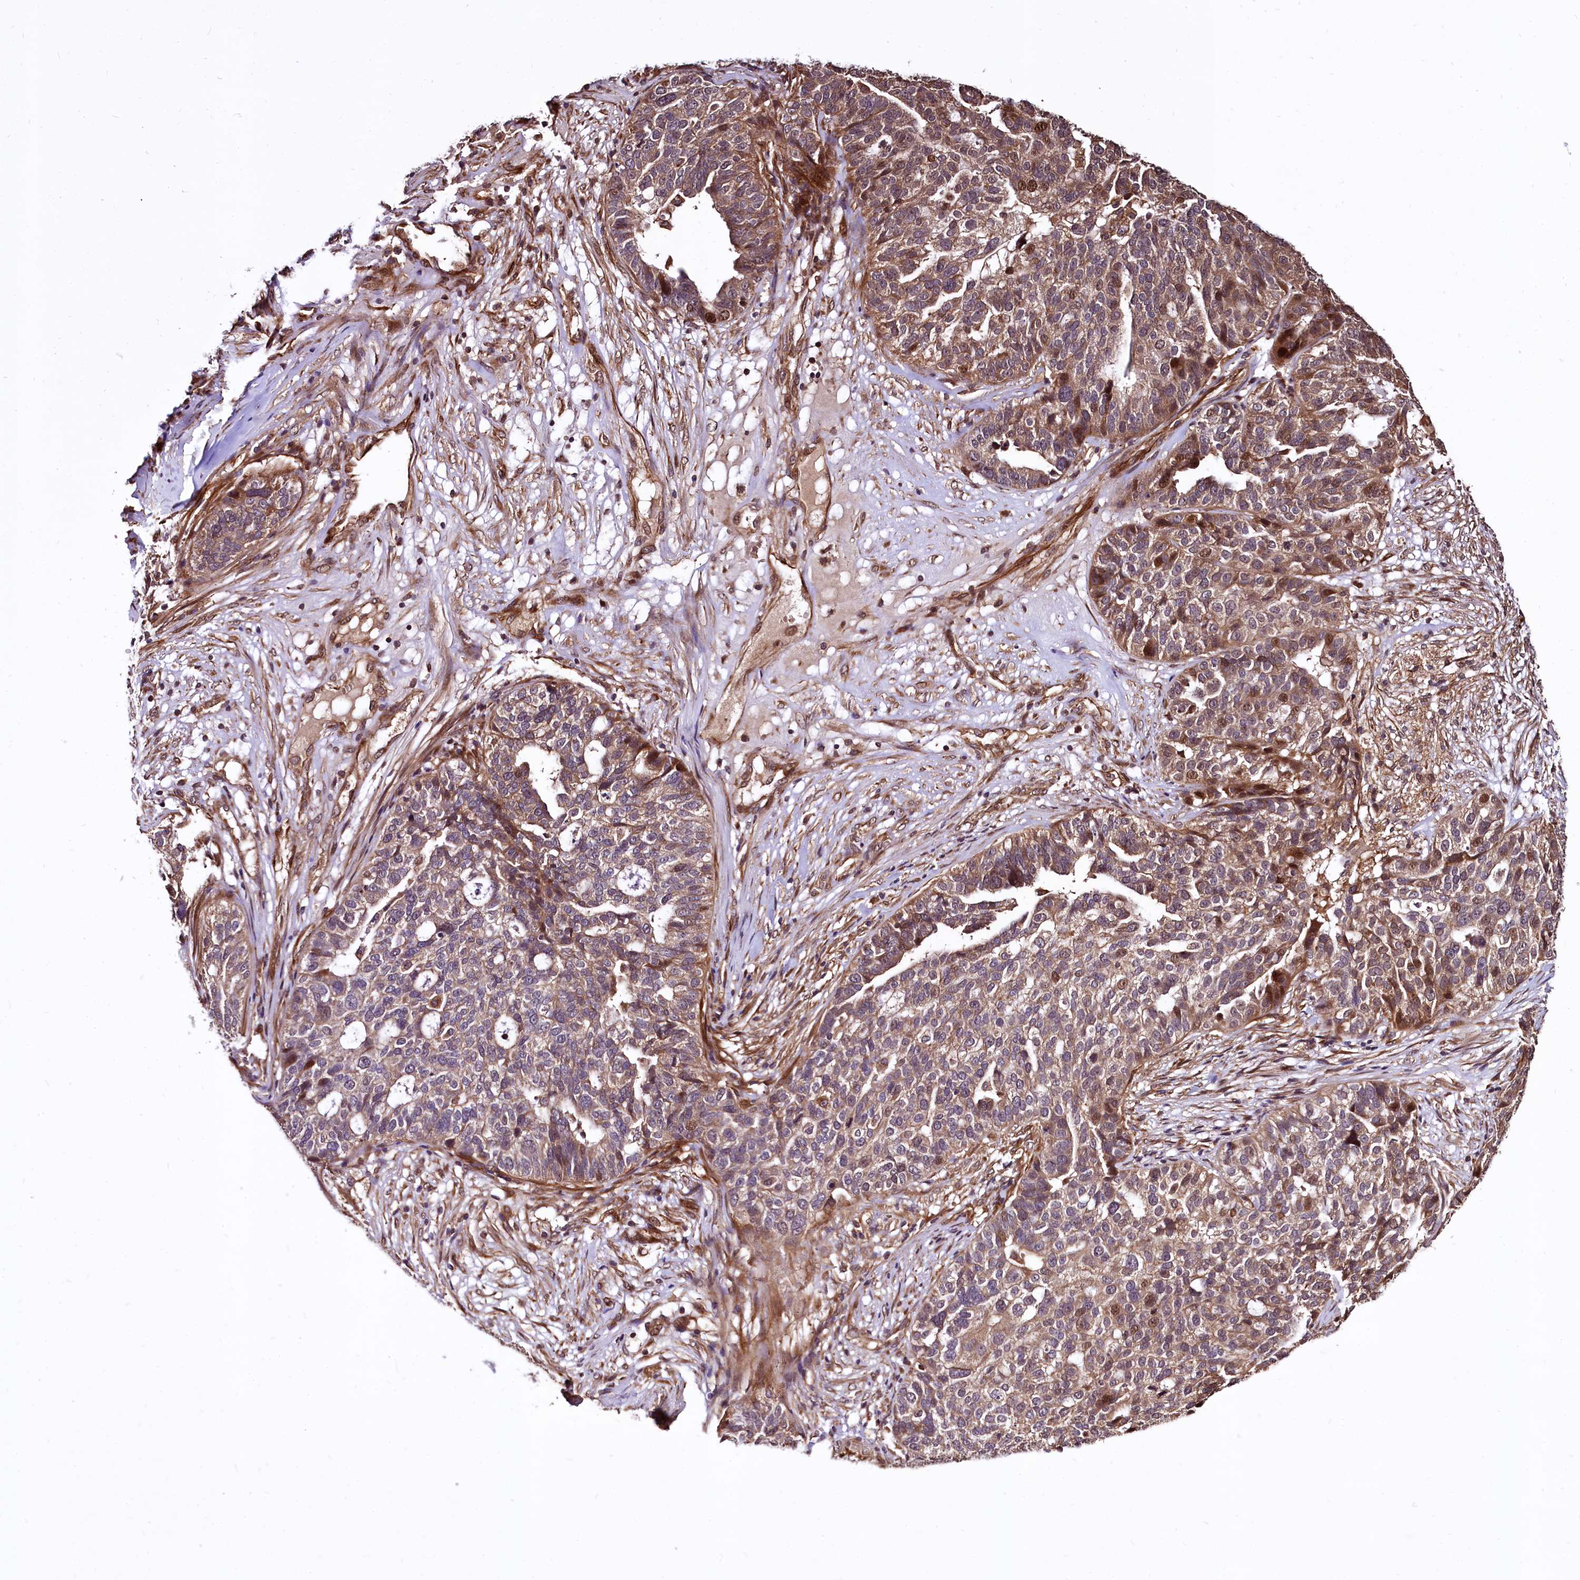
{"staining": {"intensity": "moderate", "quantity": "25%-75%", "location": "cytoplasmic/membranous,nuclear"}, "tissue": "ovarian cancer", "cell_type": "Tumor cells", "image_type": "cancer", "snomed": [{"axis": "morphology", "description": "Cystadenocarcinoma, serous, NOS"}, {"axis": "topography", "description": "Ovary"}], "caption": "Human ovarian cancer (serous cystadenocarcinoma) stained for a protein (brown) displays moderate cytoplasmic/membranous and nuclear positive staining in approximately 25%-75% of tumor cells.", "gene": "TBCEL", "patient": {"sex": "female", "age": 59}}